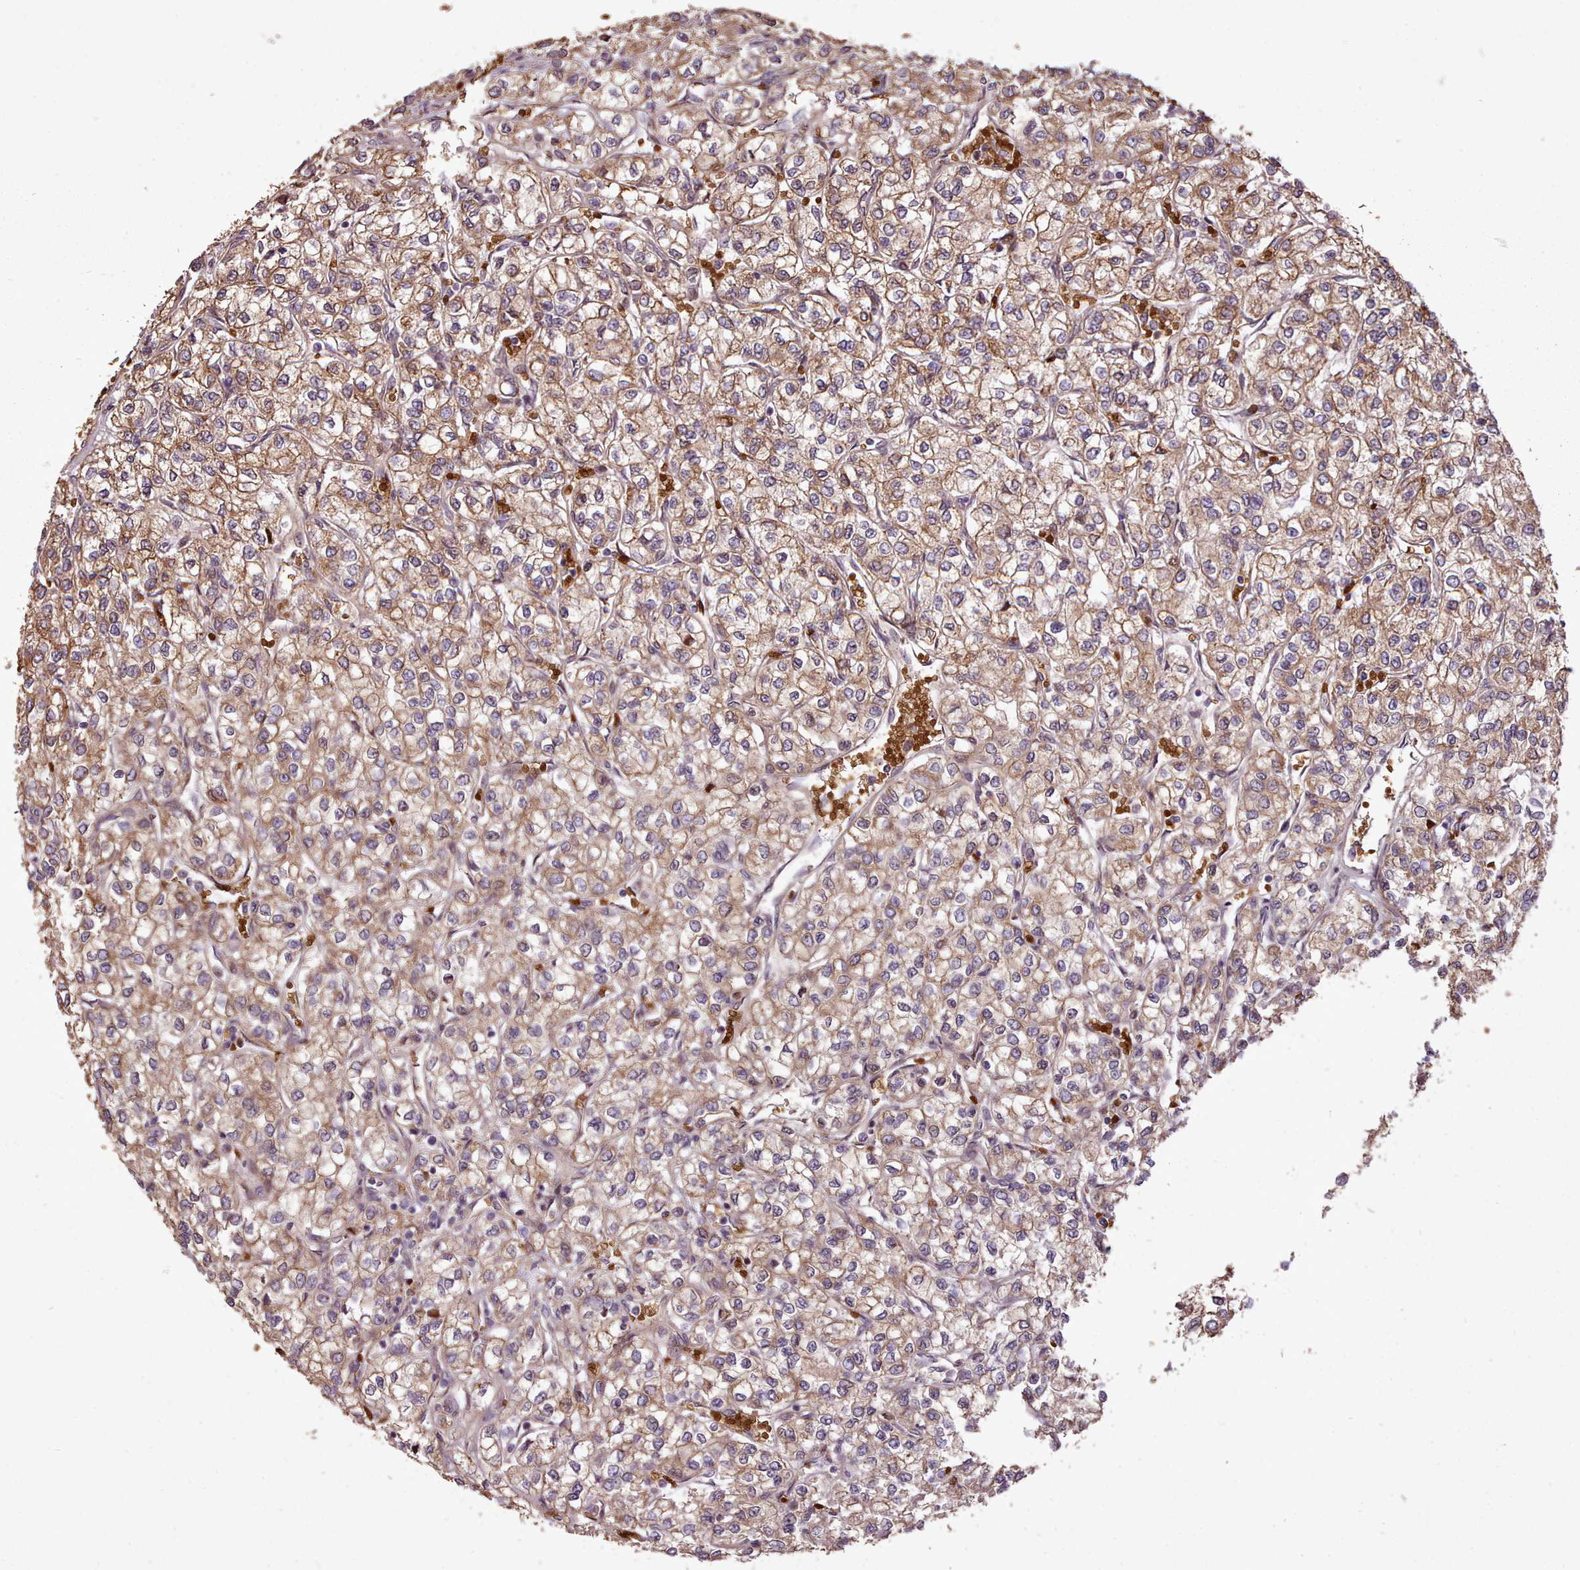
{"staining": {"intensity": "moderate", "quantity": ">75%", "location": "cytoplasmic/membranous"}, "tissue": "renal cancer", "cell_type": "Tumor cells", "image_type": "cancer", "snomed": [{"axis": "morphology", "description": "Adenocarcinoma, NOS"}, {"axis": "topography", "description": "Kidney"}], "caption": "A brown stain shows moderate cytoplasmic/membranous staining of a protein in human renal cancer (adenocarcinoma) tumor cells.", "gene": "CABP1", "patient": {"sex": "male", "age": 80}}